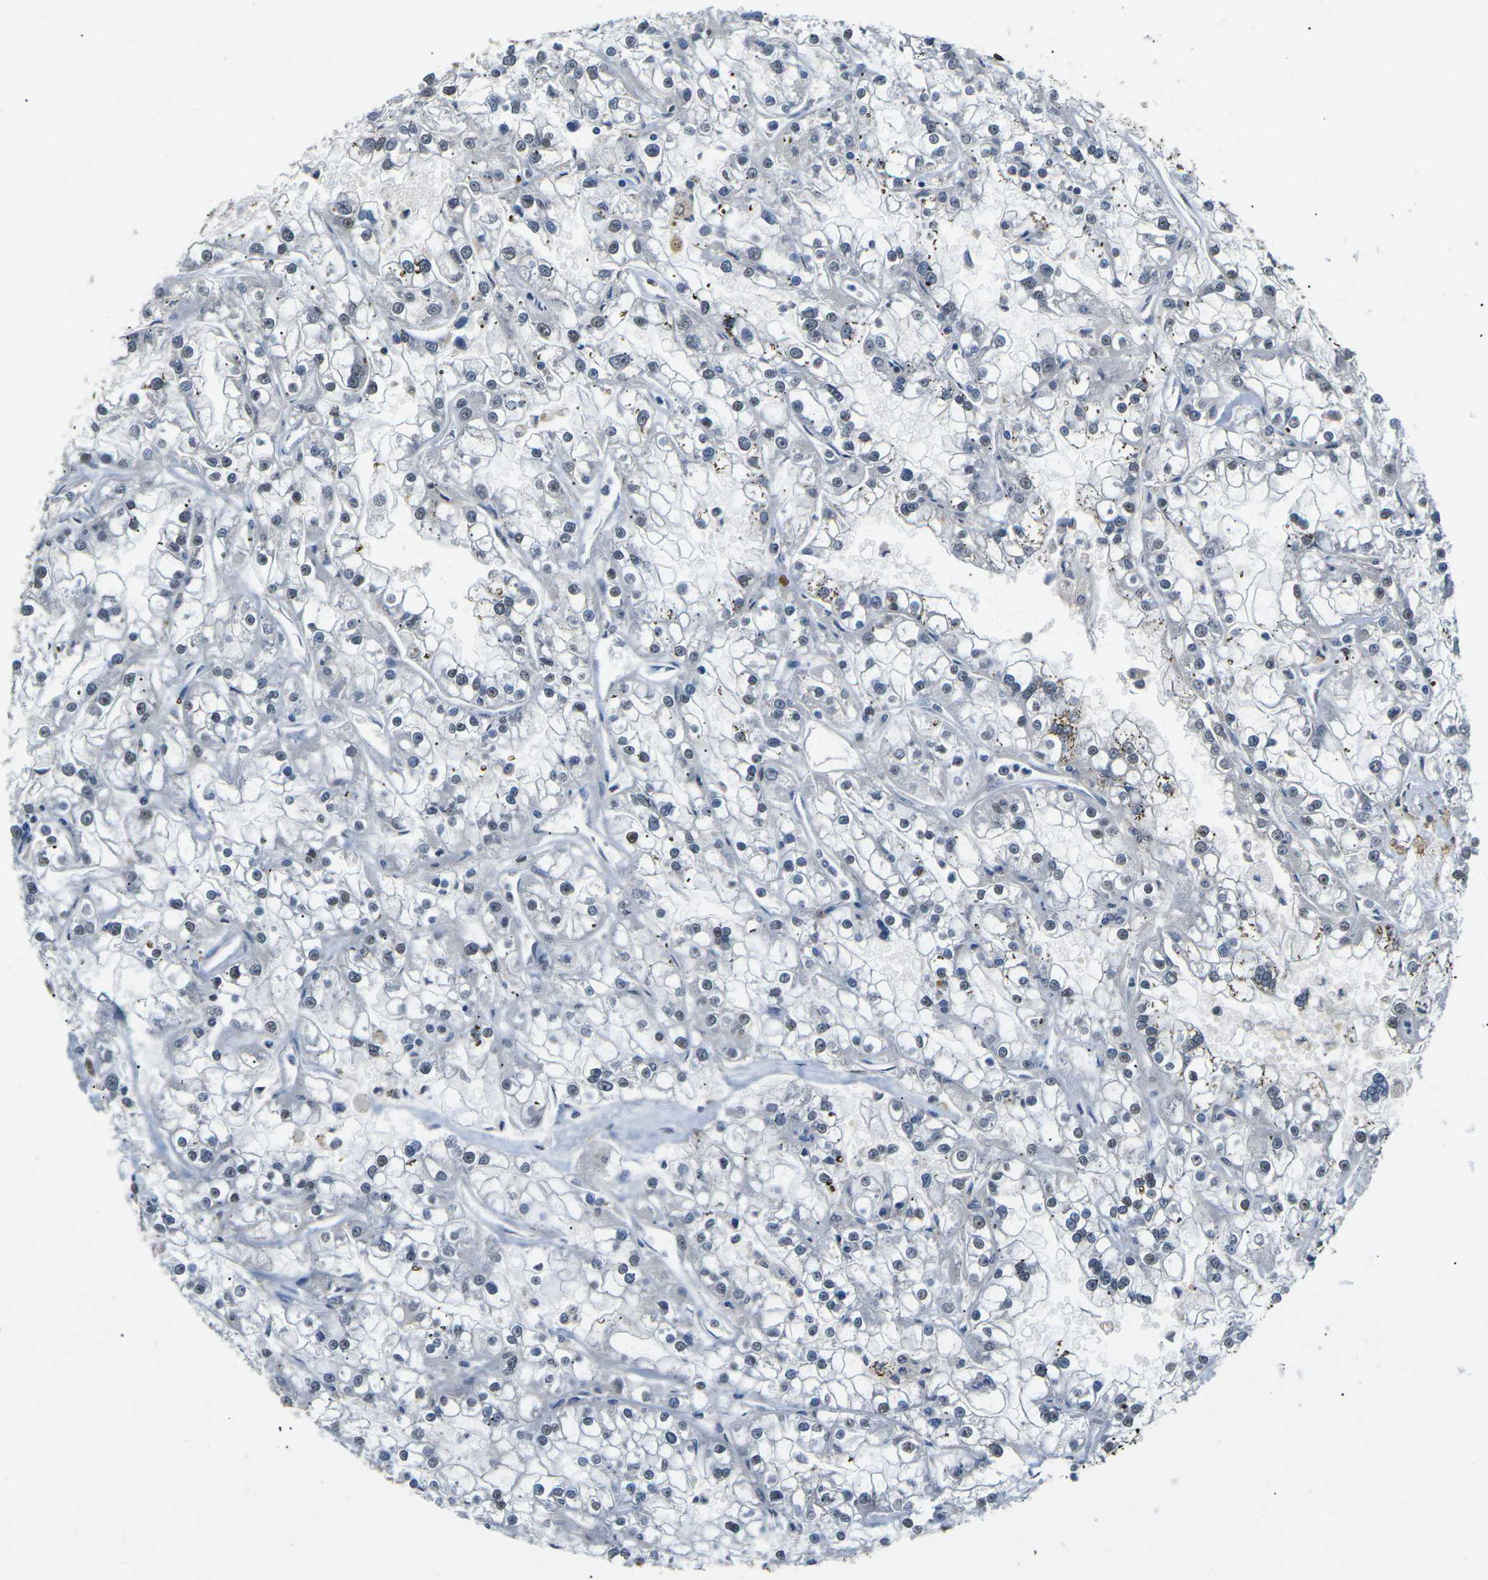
{"staining": {"intensity": "weak", "quantity": "<25%", "location": "nuclear"}, "tissue": "renal cancer", "cell_type": "Tumor cells", "image_type": "cancer", "snomed": [{"axis": "morphology", "description": "Adenocarcinoma, NOS"}, {"axis": "topography", "description": "Kidney"}], "caption": "Photomicrograph shows no protein staining in tumor cells of renal adenocarcinoma tissue.", "gene": "ERBB4", "patient": {"sex": "female", "age": 52}}